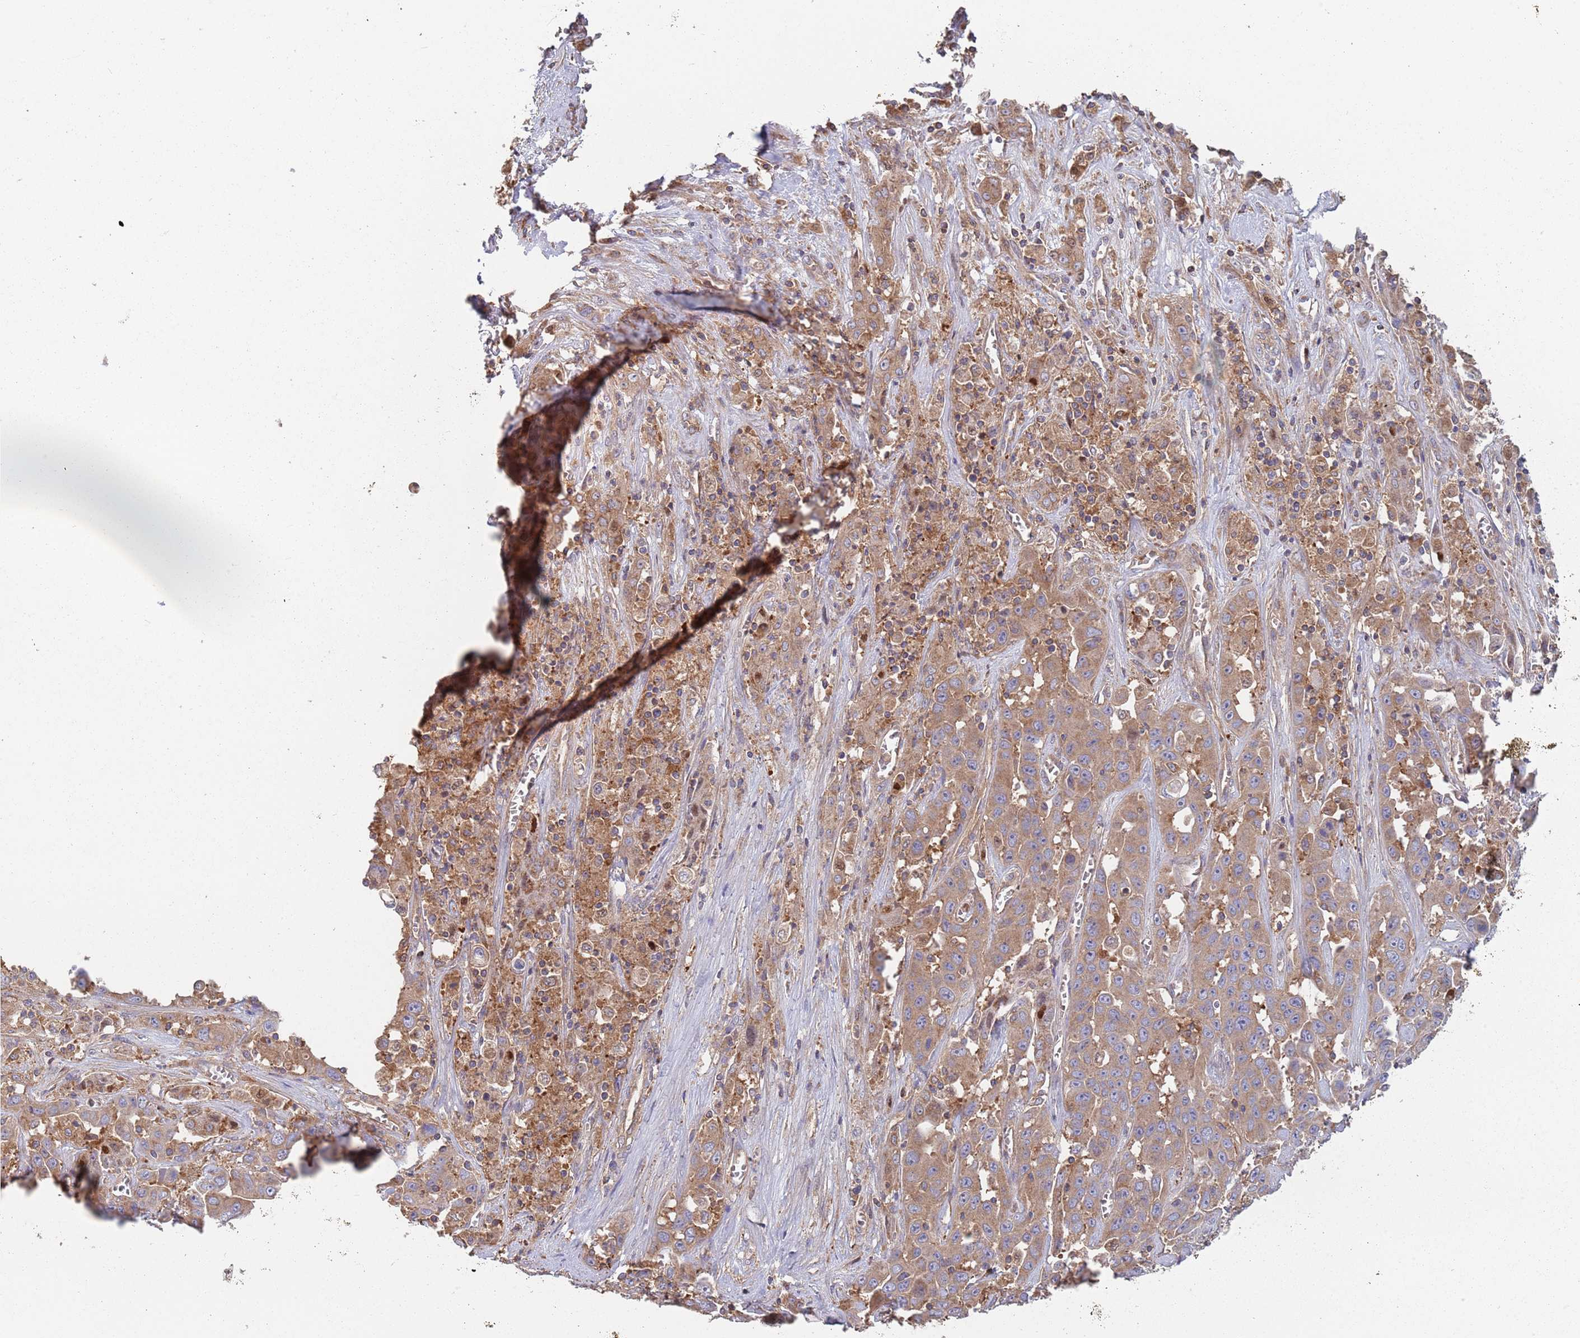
{"staining": {"intensity": "moderate", "quantity": ">75%", "location": "cytoplasmic/membranous"}, "tissue": "liver cancer", "cell_type": "Tumor cells", "image_type": "cancer", "snomed": [{"axis": "morphology", "description": "Cholangiocarcinoma"}, {"axis": "topography", "description": "Liver"}], "caption": "Immunohistochemical staining of liver cholangiocarcinoma reveals medium levels of moderate cytoplasmic/membranous protein expression in approximately >75% of tumor cells.", "gene": "GDI2", "patient": {"sex": "female", "age": 52}}